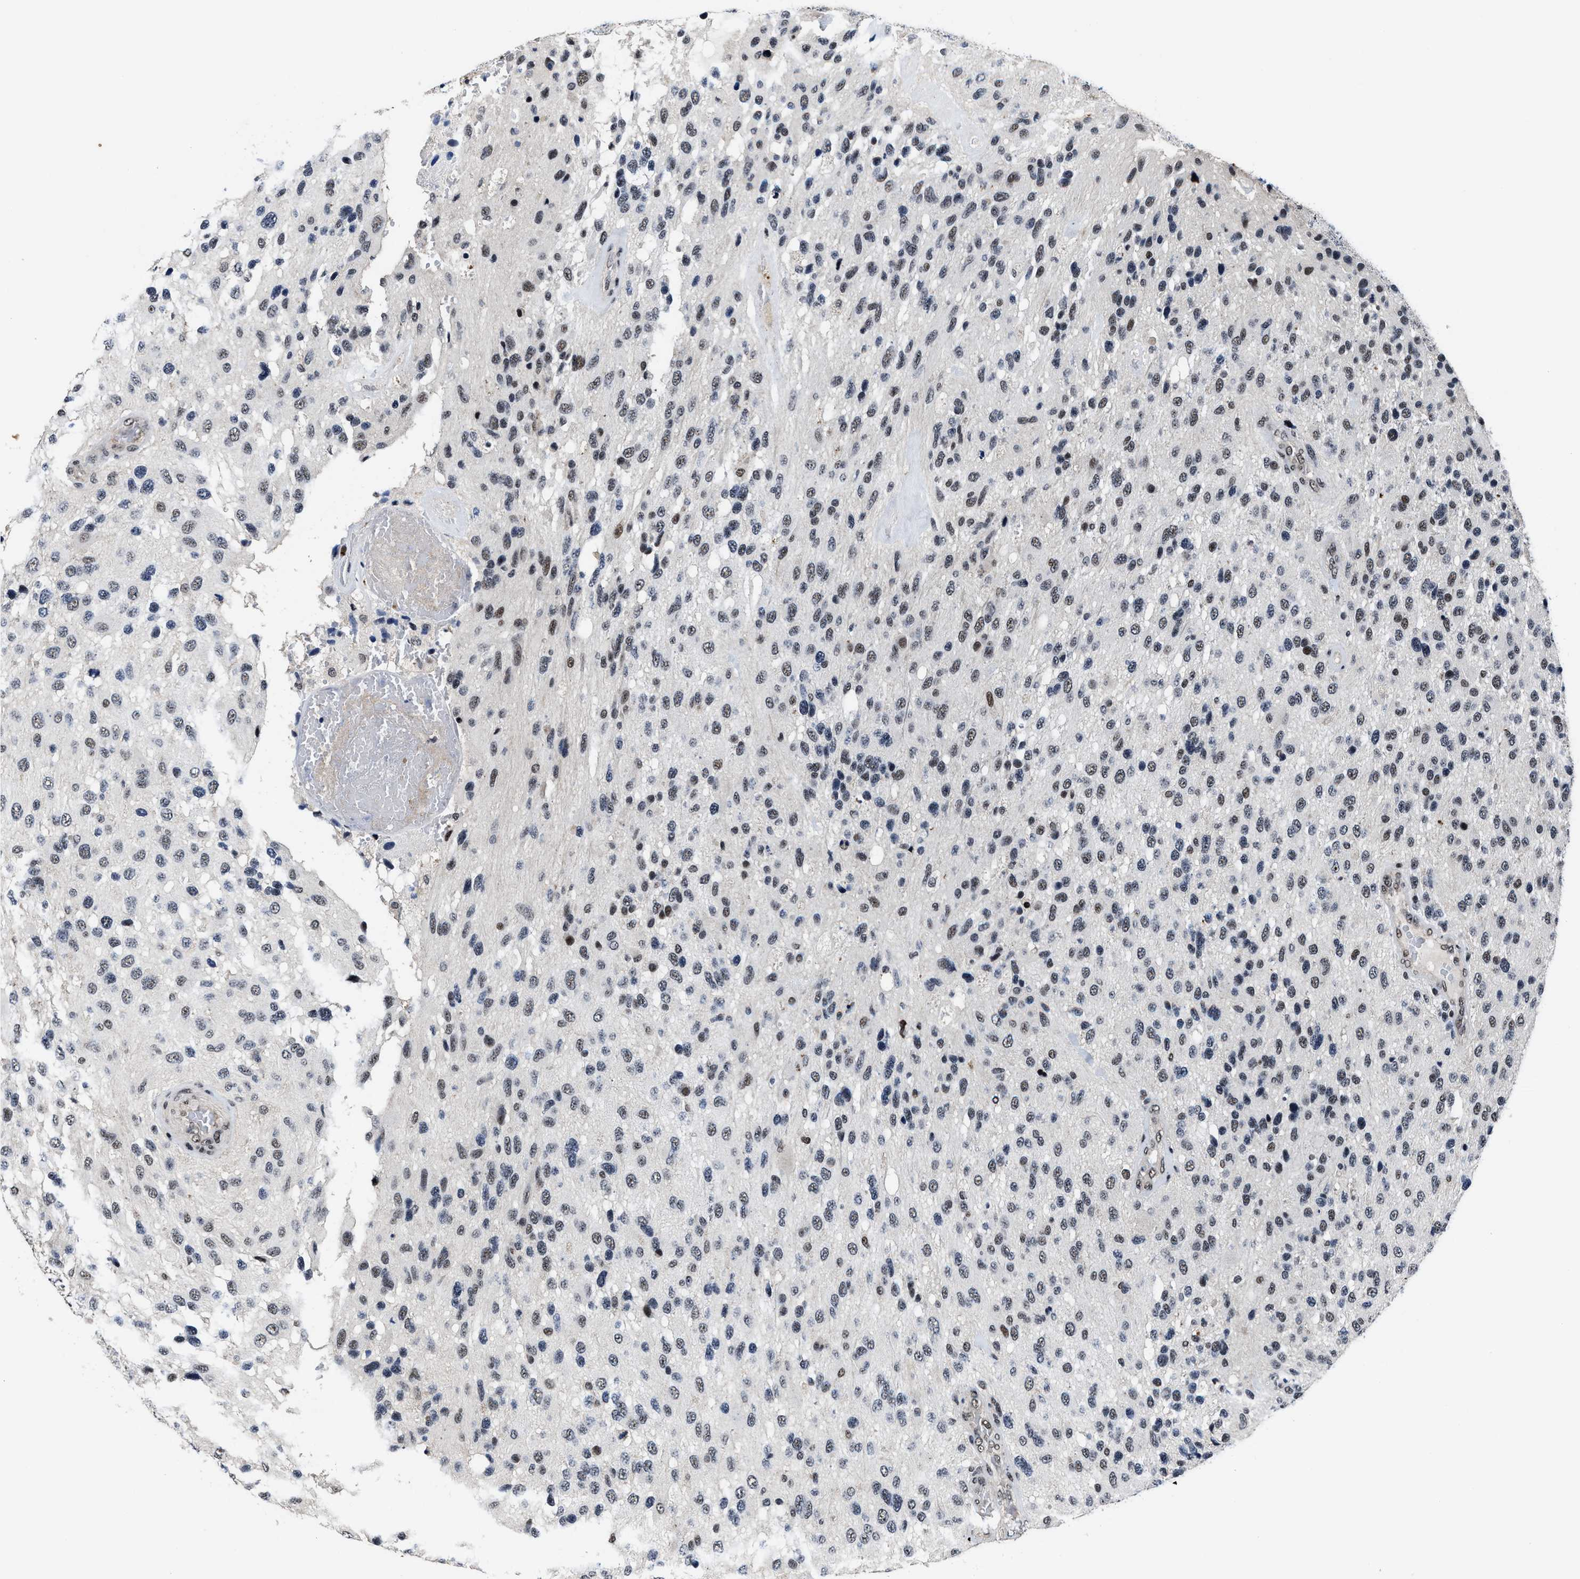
{"staining": {"intensity": "weak", "quantity": "<25%", "location": "nuclear"}, "tissue": "glioma", "cell_type": "Tumor cells", "image_type": "cancer", "snomed": [{"axis": "morphology", "description": "Glioma, malignant, High grade"}, {"axis": "topography", "description": "Brain"}], "caption": "This image is of malignant high-grade glioma stained with IHC to label a protein in brown with the nuclei are counter-stained blue. There is no staining in tumor cells.", "gene": "ZNF233", "patient": {"sex": "female", "age": 58}}